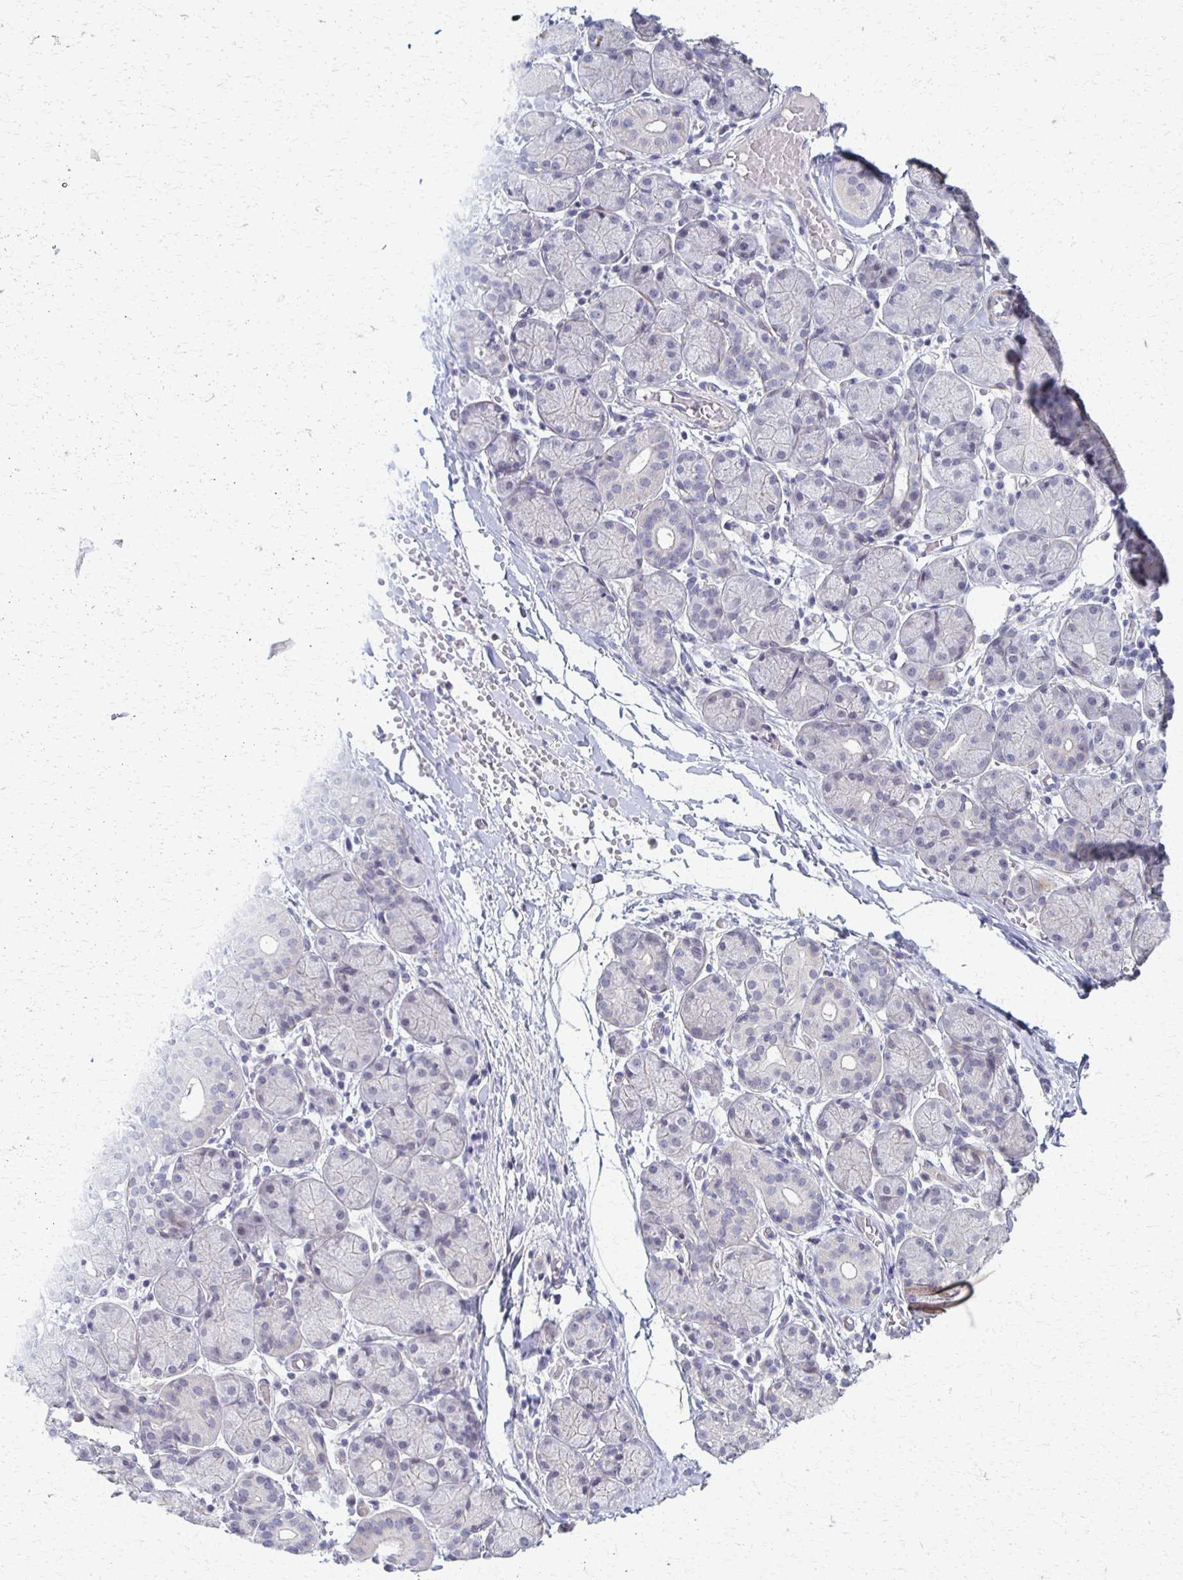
{"staining": {"intensity": "negative", "quantity": "none", "location": "none"}, "tissue": "salivary gland", "cell_type": "Glandular cells", "image_type": "normal", "snomed": [{"axis": "morphology", "description": "Normal tissue, NOS"}, {"axis": "topography", "description": "Salivary gland"}], "caption": "Human salivary gland stained for a protein using immunohistochemistry shows no positivity in glandular cells.", "gene": "FOXO4", "patient": {"sex": "female", "age": 24}}